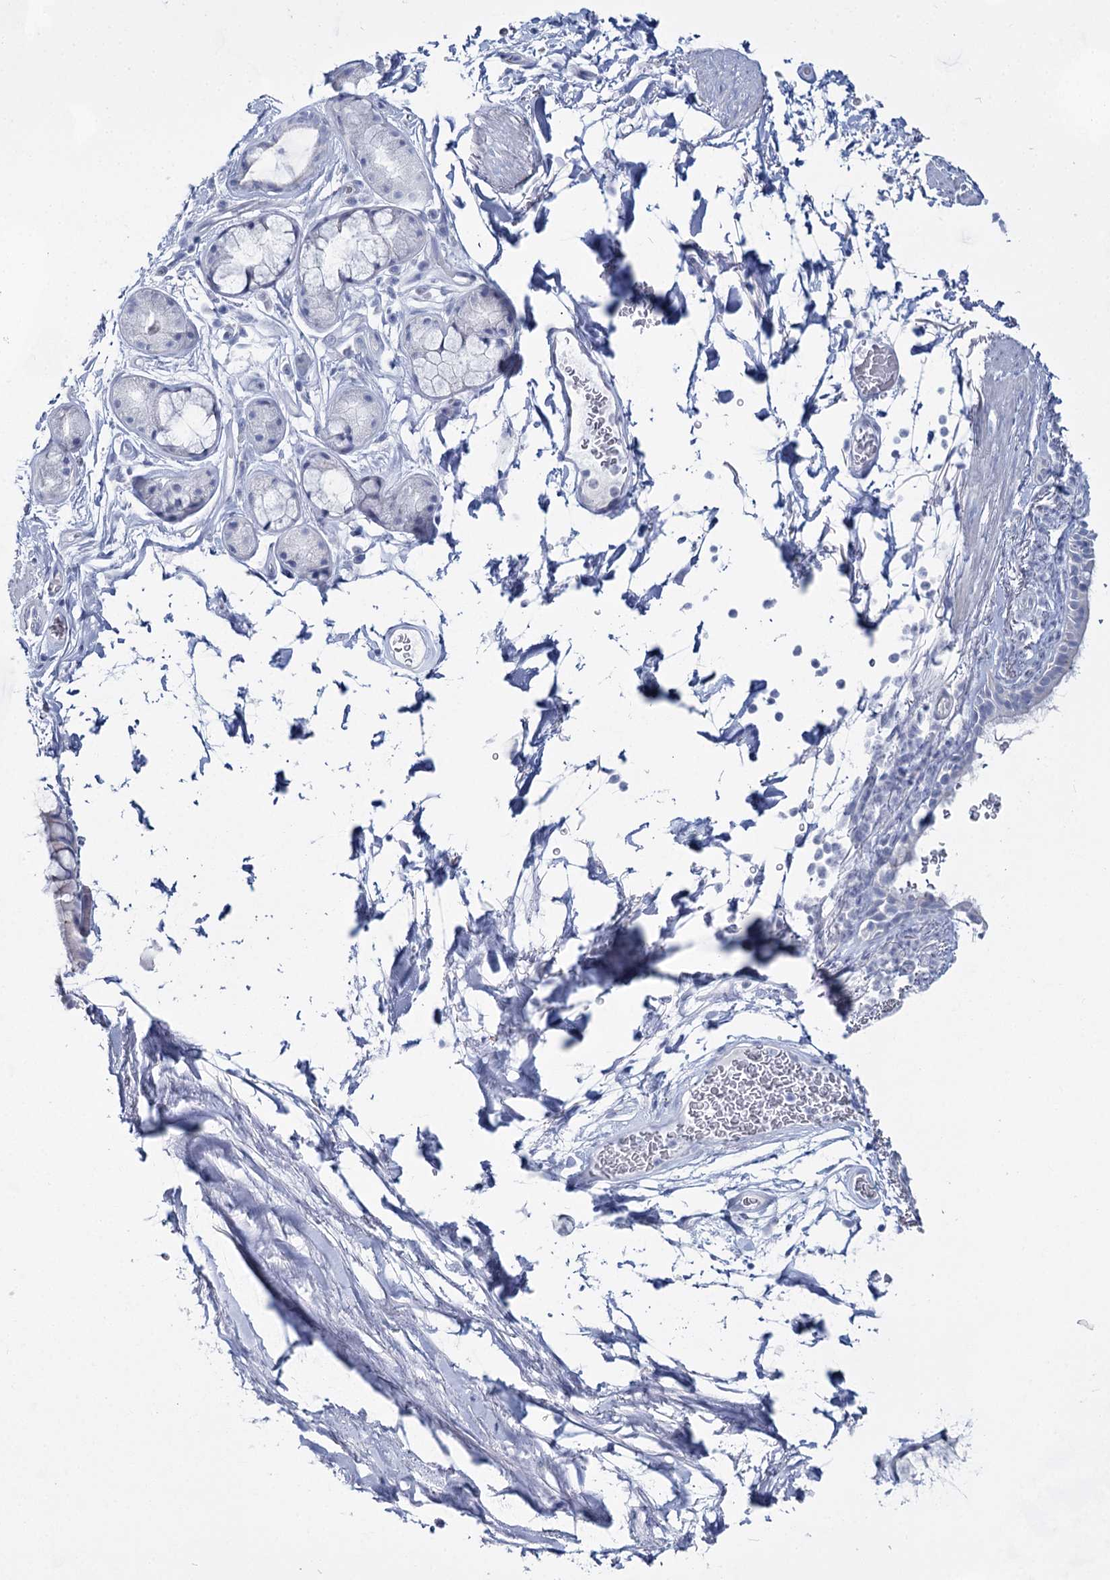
{"staining": {"intensity": "moderate", "quantity": "<25%", "location": "cytoplasmic/membranous"}, "tissue": "bronchus", "cell_type": "Respiratory epithelial cells", "image_type": "normal", "snomed": [{"axis": "morphology", "description": "Normal tissue, NOS"}, {"axis": "topography", "description": "Cartilage tissue"}], "caption": "The image displays immunohistochemical staining of benign bronchus. There is moderate cytoplasmic/membranous positivity is identified in approximately <25% of respiratory epithelial cells.", "gene": "SLC17A2", "patient": {"sex": "male", "age": 63}}